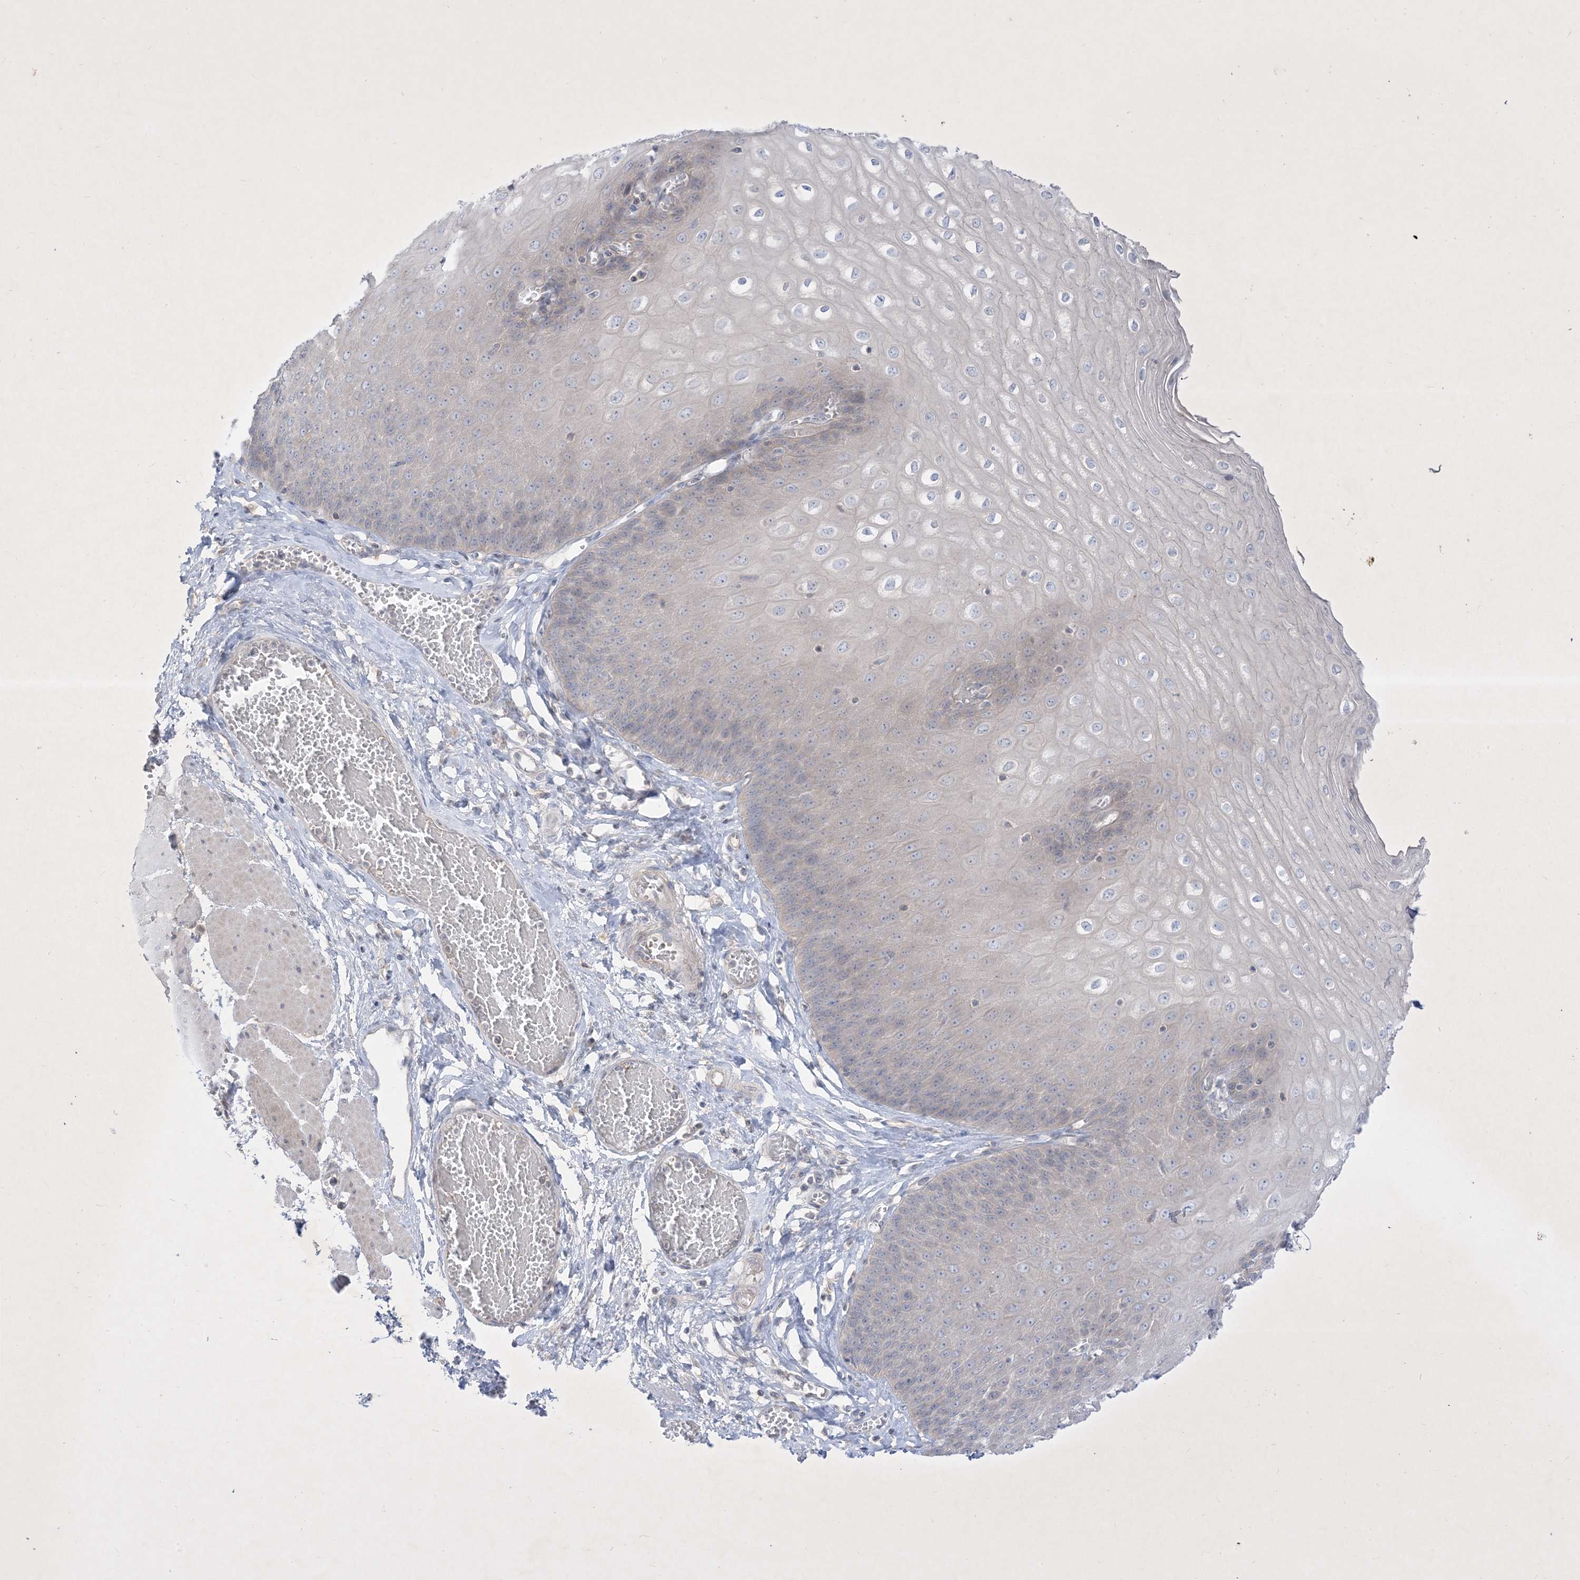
{"staining": {"intensity": "negative", "quantity": "none", "location": "none"}, "tissue": "esophagus", "cell_type": "Squamous epithelial cells", "image_type": "normal", "snomed": [{"axis": "morphology", "description": "Normal tissue, NOS"}, {"axis": "topography", "description": "Esophagus"}], "caption": "Immunohistochemical staining of unremarkable human esophagus demonstrates no significant expression in squamous epithelial cells.", "gene": "PLEKHA3", "patient": {"sex": "male", "age": 60}}